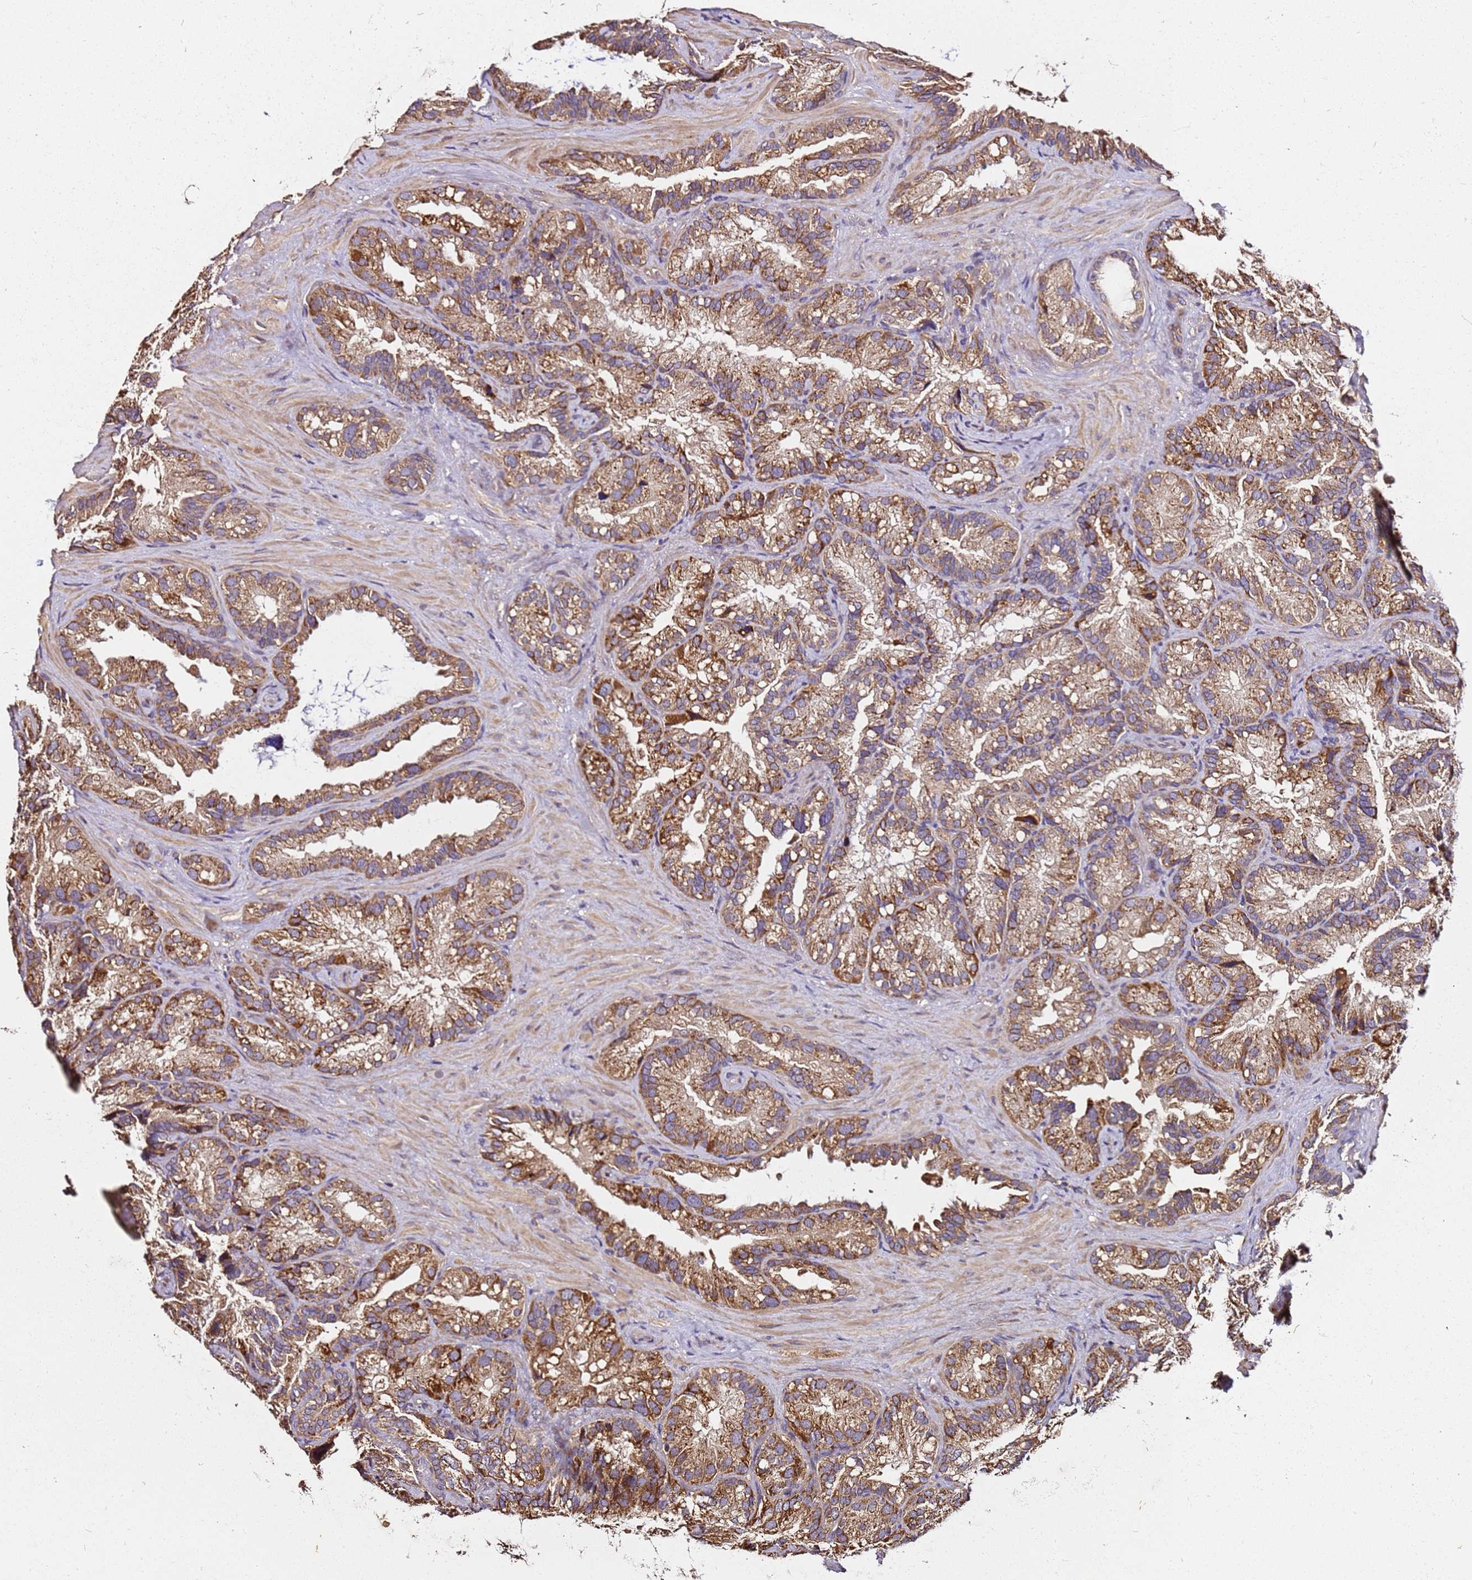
{"staining": {"intensity": "strong", "quantity": ">75%", "location": "cytoplasmic/membranous"}, "tissue": "seminal vesicle", "cell_type": "Glandular cells", "image_type": "normal", "snomed": [{"axis": "morphology", "description": "Normal tissue, NOS"}, {"axis": "topography", "description": "Prostate"}, {"axis": "topography", "description": "Seminal veicle"}], "caption": "A high-resolution photomicrograph shows IHC staining of benign seminal vesicle, which reveals strong cytoplasmic/membranous expression in about >75% of glandular cells.", "gene": "LRRIQ1", "patient": {"sex": "male", "age": 68}}